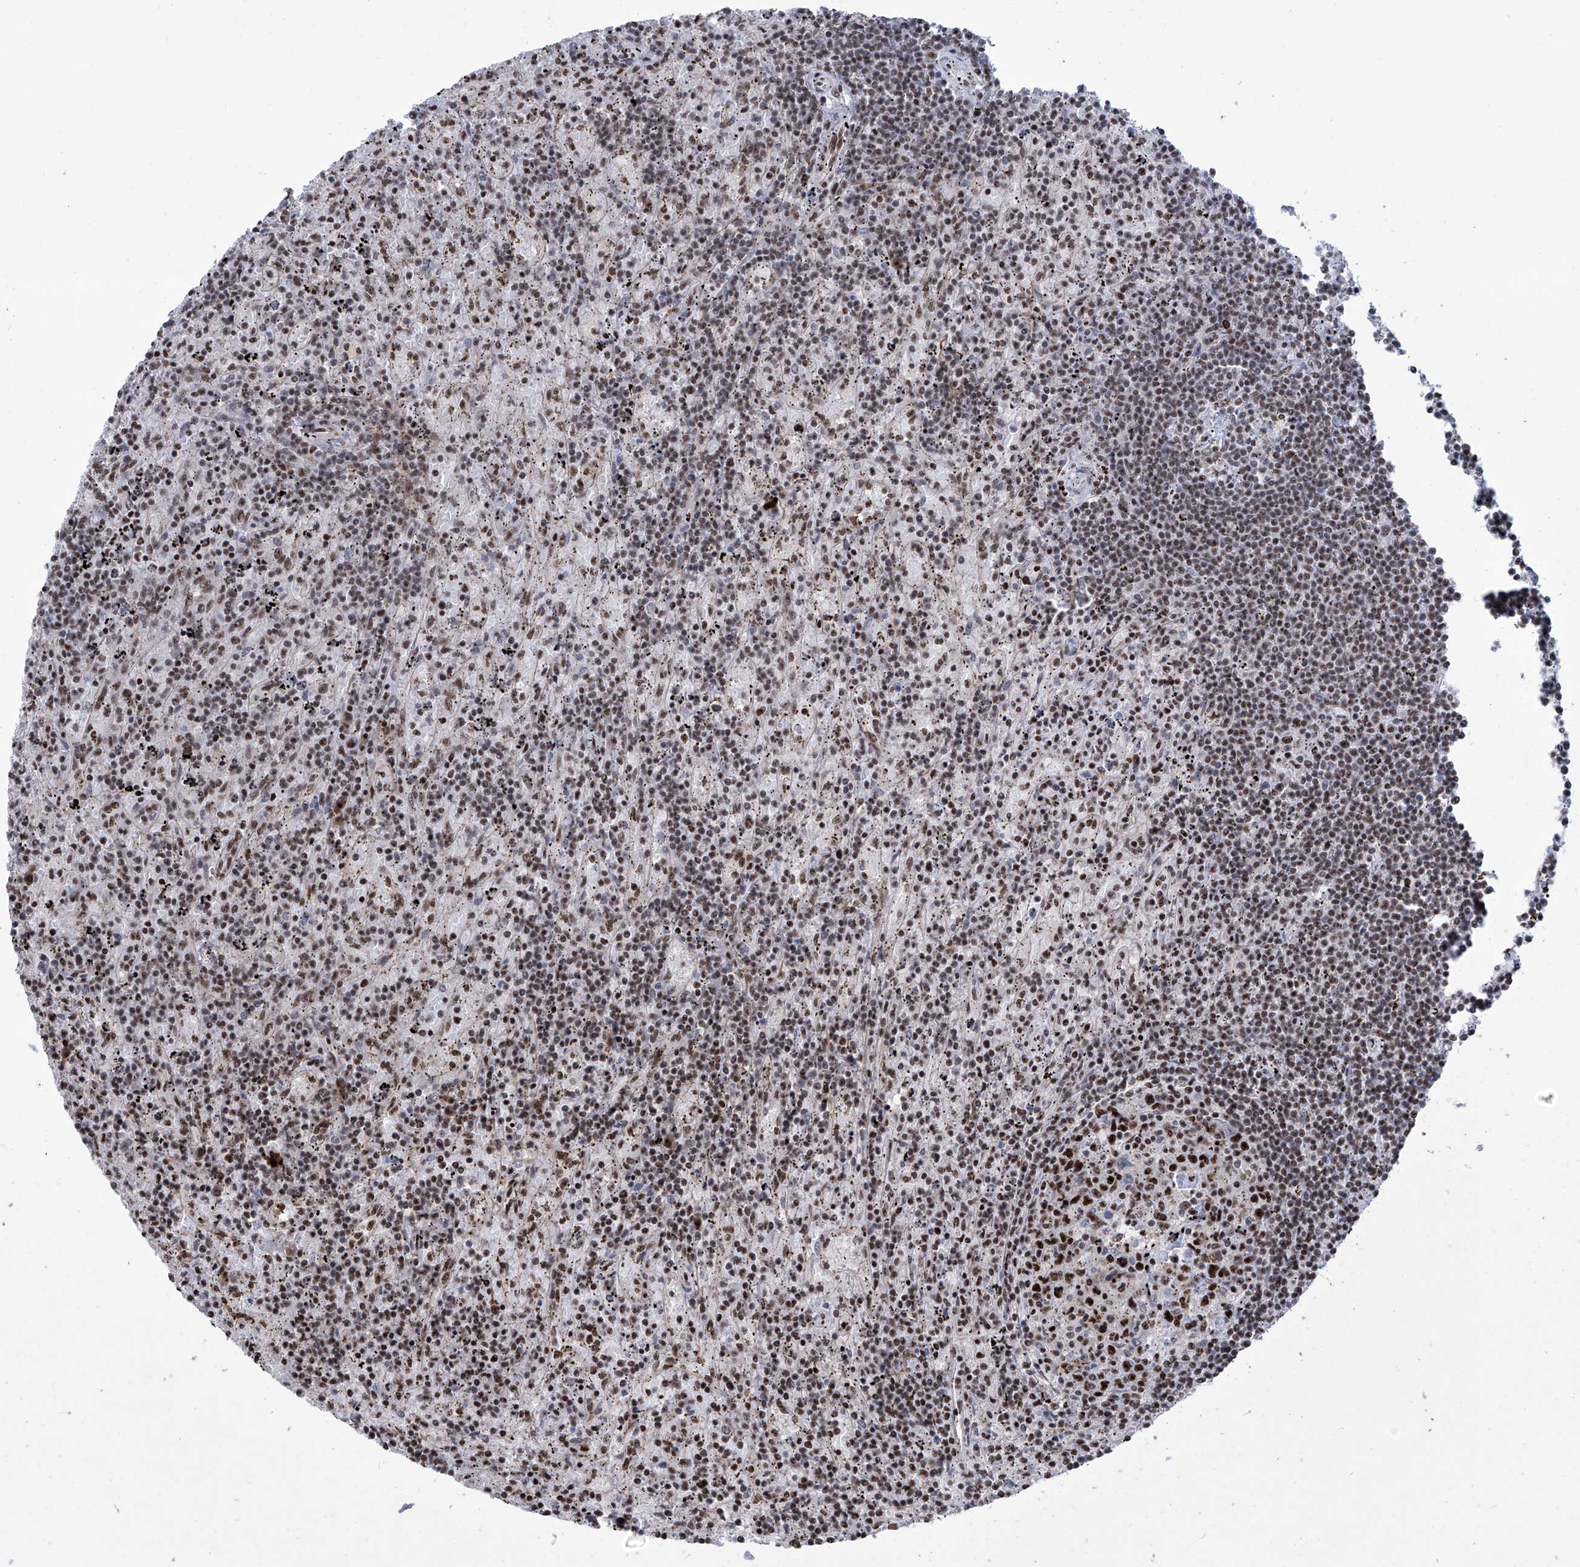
{"staining": {"intensity": "moderate", "quantity": ">75%", "location": "nuclear"}, "tissue": "lymphoma", "cell_type": "Tumor cells", "image_type": "cancer", "snomed": [{"axis": "morphology", "description": "Malignant lymphoma, non-Hodgkin's type, Low grade"}, {"axis": "topography", "description": "Spleen"}], "caption": "Malignant lymphoma, non-Hodgkin's type (low-grade) stained with DAB immunohistochemistry (IHC) exhibits medium levels of moderate nuclear positivity in approximately >75% of tumor cells. The staining was performed using DAB (3,3'-diaminobenzidine), with brown indicating positive protein expression. Nuclei are stained blue with hematoxylin.", "gene": "FBXL4", "patient": {"sex": "male", "age": 76}}